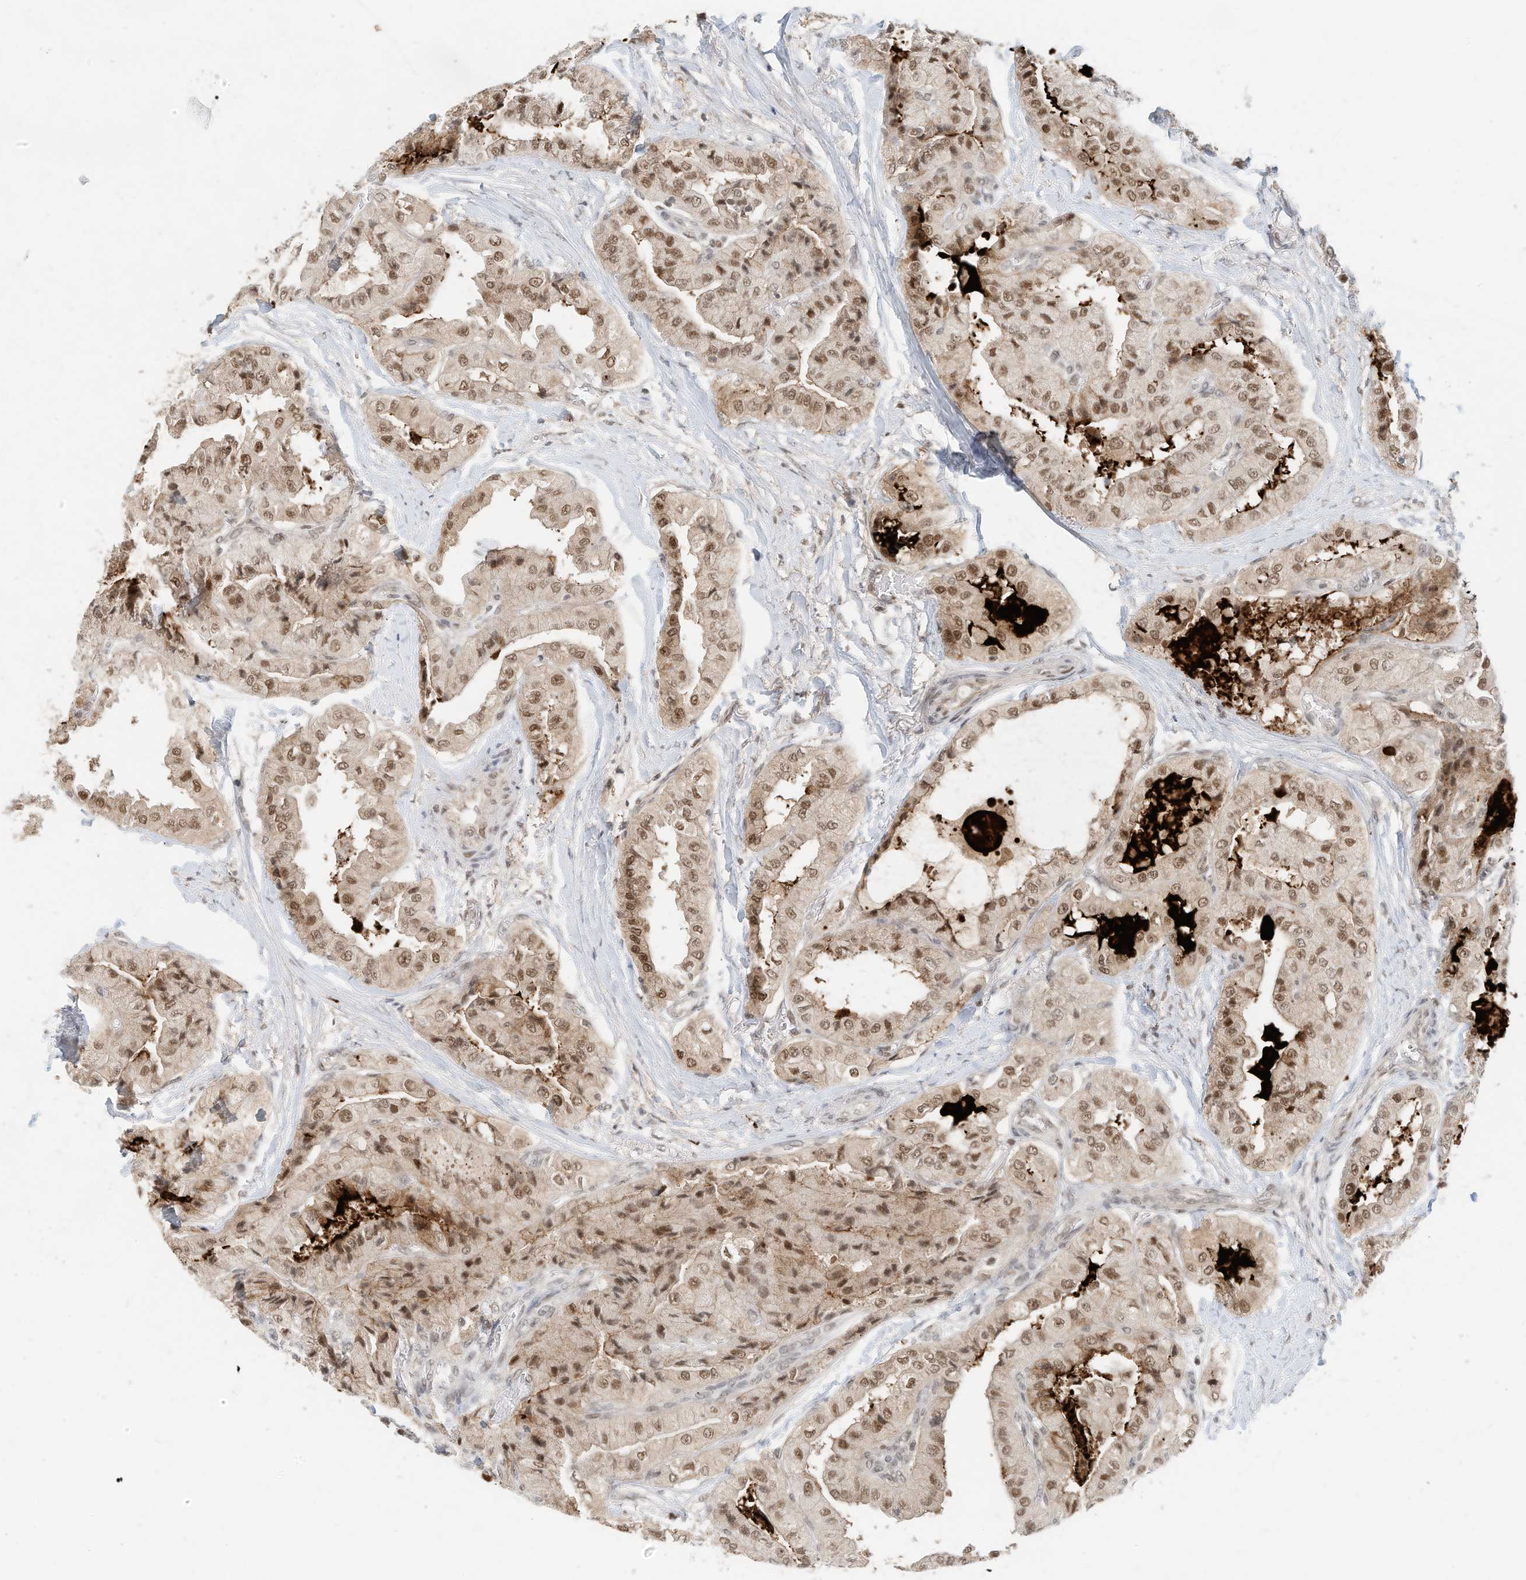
{"staining": {"intensity": "moderate", "quantity": ">75%", "location": "nuclear"}, "tissue": "thyroid cancer", "cell_type": "Tumor cells", "image_type": "cancer", "snomed": [{"axis": "morphology", "description": "Papillary adenocarcinoma, NOS"}, {"axis": "topography", "description": "Thyroid gland"}], "caption": "Tumor cells exhibit medium levels of moderate nuclear staining in about >75% of cells in thyroid papillary adenocarcinoma.", "gene": "OGT", "patient": {"sex": "female", "age": 59}}